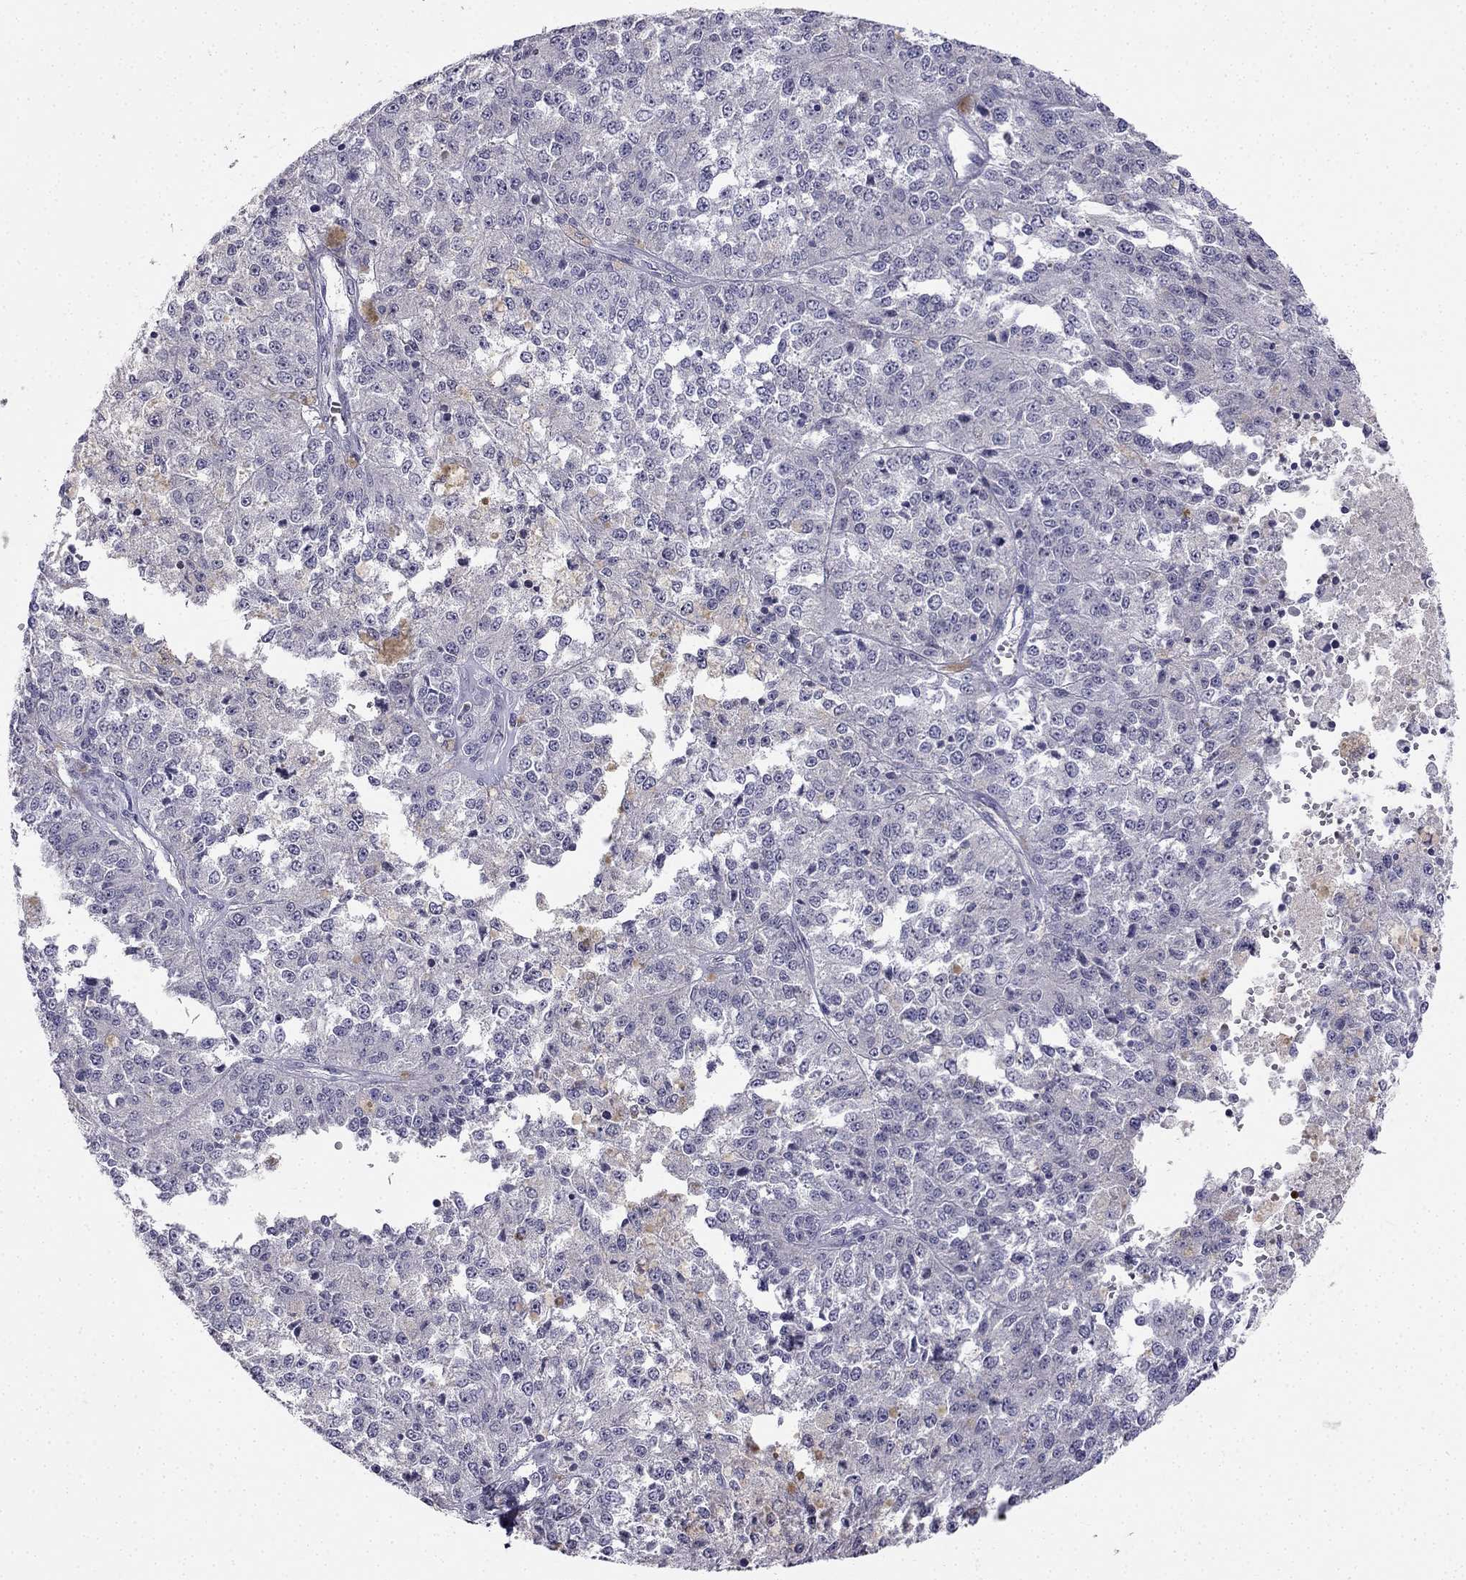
{"staining": {"intensity": "negative", "quantity": "none", "location": "none"}, "tissue": "melanoma", "cell_type": "Tumor cells", "image_type": "cancer", "snomed": [{"axis": "morphology", "description": "Malignant melanoma, Metastatic site"}, {"axis": "topography", "description": "Lymph node"}], "caption": "Immunohistochemistry photomicrograph of melanoma stained for a protein (brown), which demonstrates no staining in tumor cells. (DAB (3,3'-diaminobenzidine) immunohistochemistry (IHC) visualized using brightfield microscopy, high magnification).", "gene": "C16orf89", "patient": {"sex": "female", "age": 64}}